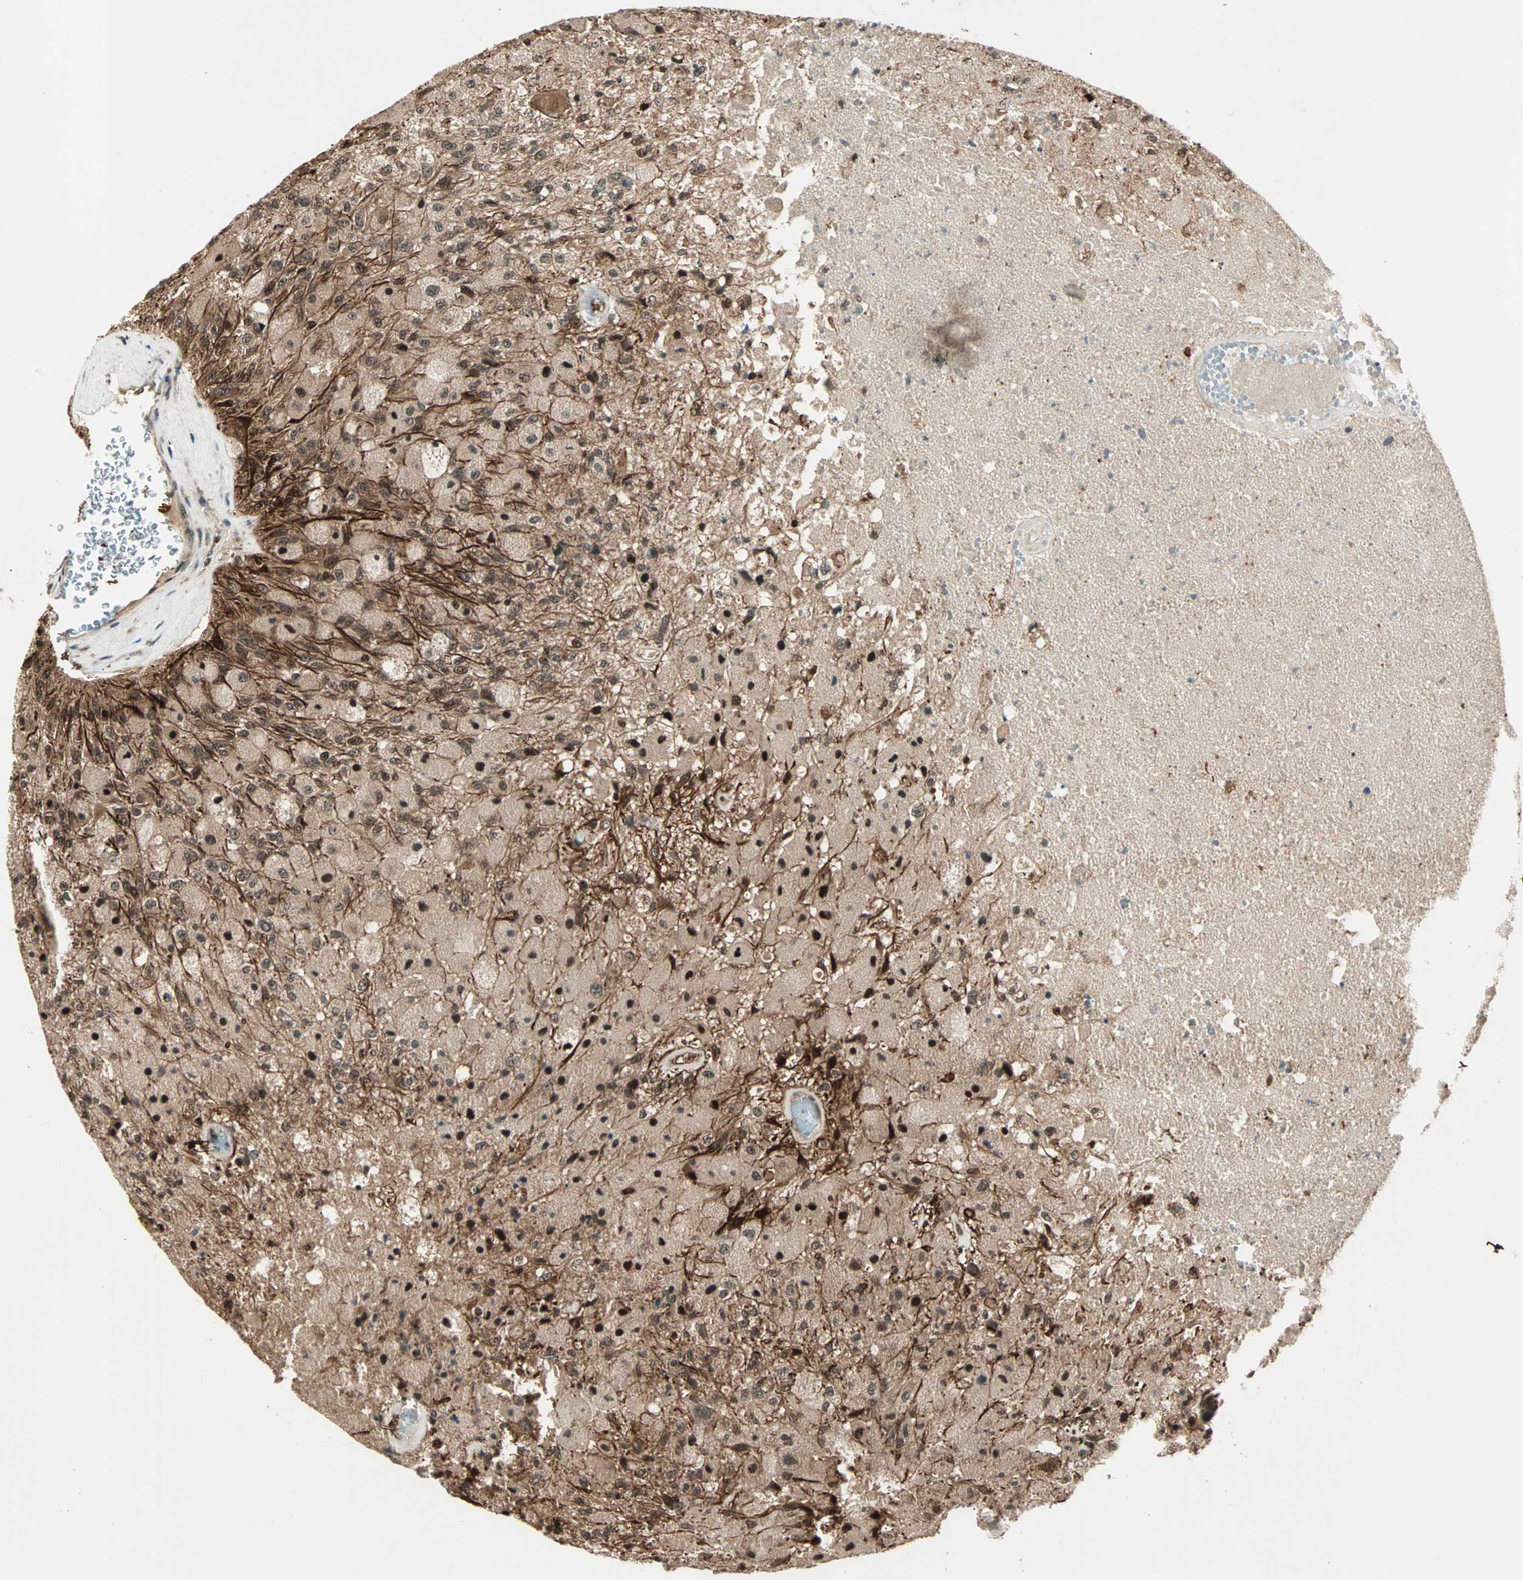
{"staining": {"intensity": "strong", "quantity": ">75%", "location": "cytoplasmic/membranous,nuclear"}, "tissue": "glioma", "cell_type": "Tumor cells", "image_type": "cancer", "snomed": [{"axis": "morphology", "description": "Normal tissue, NOS"}, {"axis": "morphology", "description": "Glioma, malignant, High grade"}, {"axis": "topography", "description": "Cerebral cortex"}], "caption": "Glioma stained with a protein marker displays strong staining in tumor cells.", "gene": "ZNF44", "patient": {"sex": "male", "age": 77}}